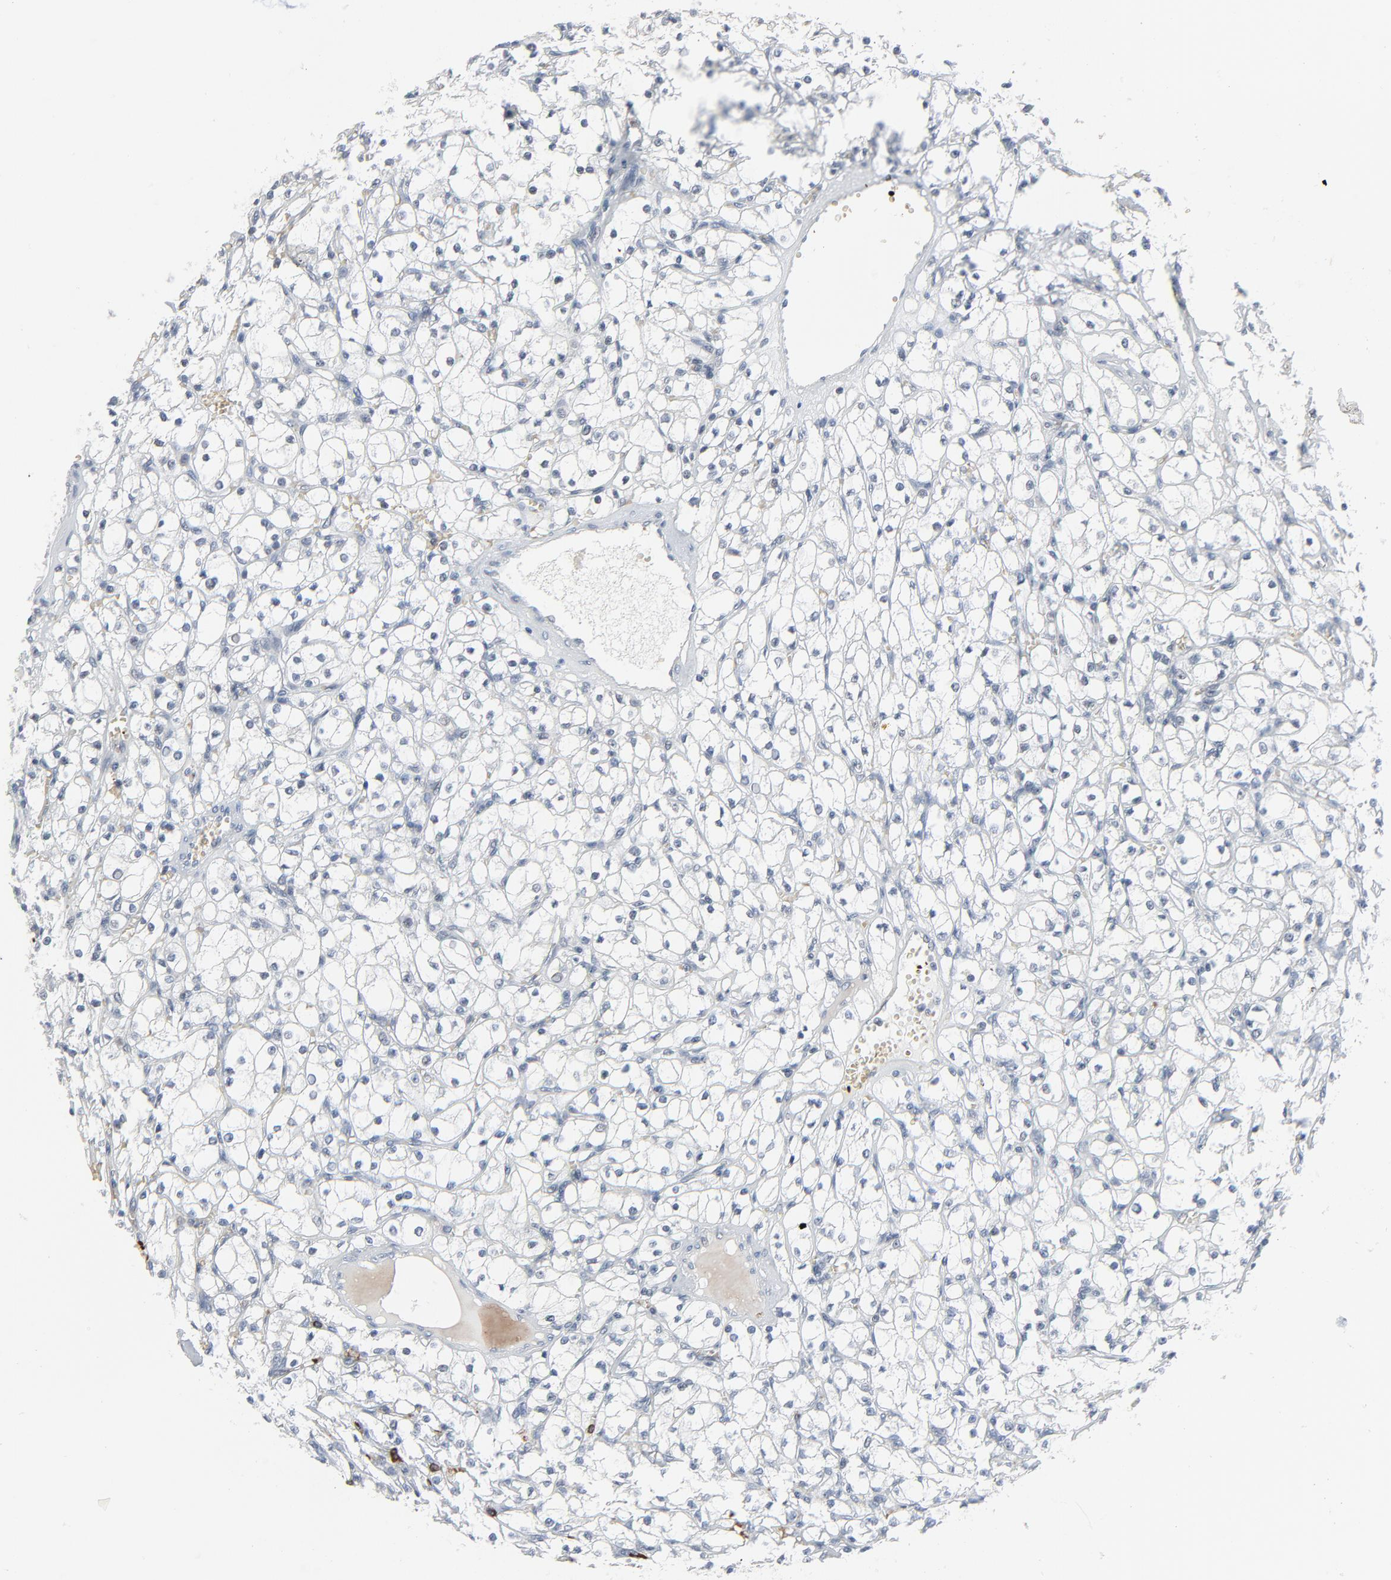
{"staining": {"intensity": "negative", "quantity": "none", "location": "none"}, "tissue": "renal cancer", "cell_type": "Tumor cells", "image_type": "cancer", "snomed": [{"axis": "morphology", "description": "Adenocarcinoma, NOS"}, {"axis": "topography", "description": "Kidney"}], "caption": "IHC photomicrograph of renal cancer (adenocarcinoma) stained for a protein (brown), which exhibits no staining in tumor cells.", "gene": "SAGE1", "patient": {"sex": "male", "age": 61}}